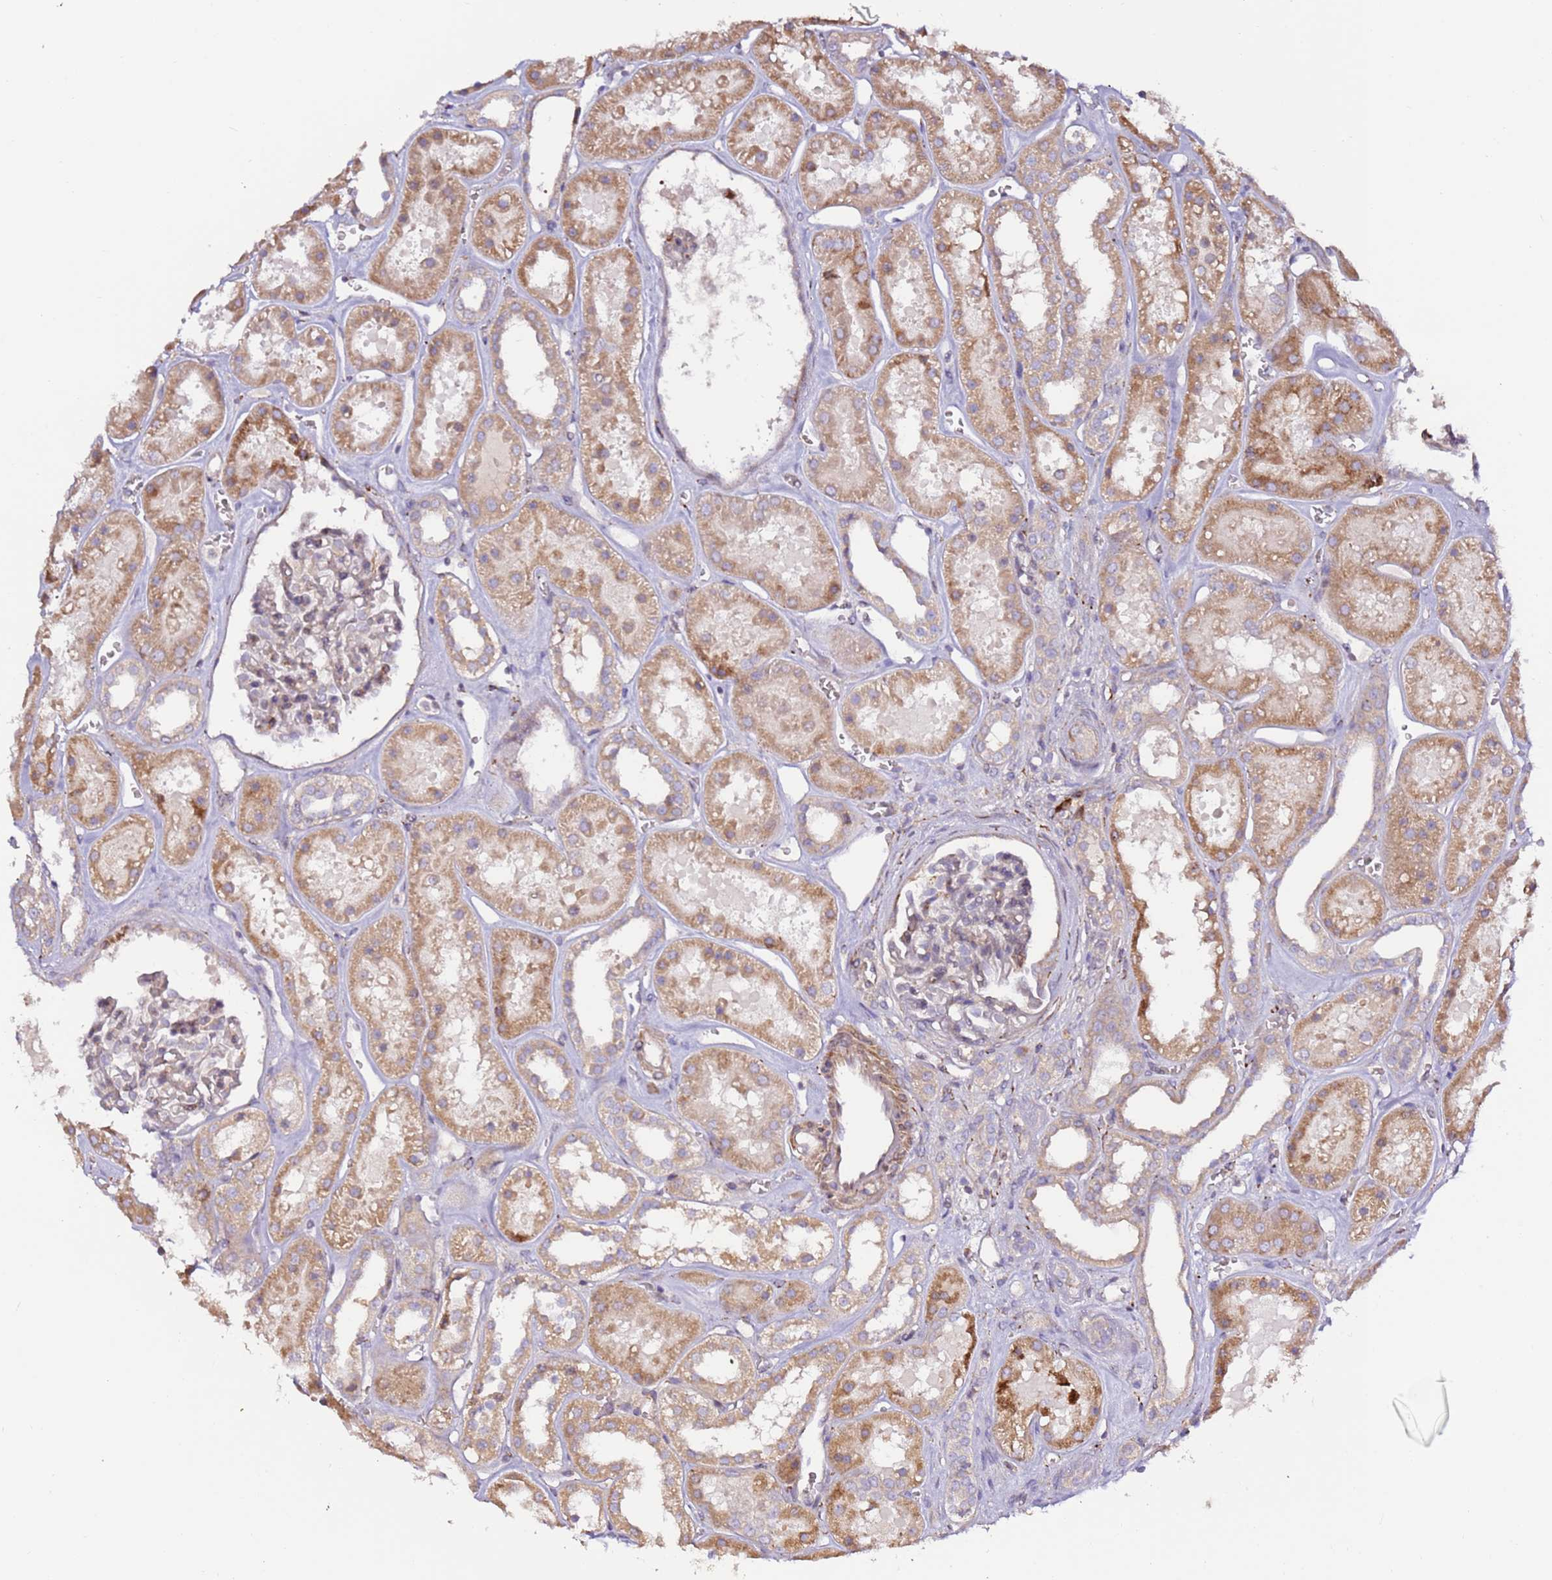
{"staining": {"intensity": "weak", "quantity": "25%-75%", "location": "cytoplasmic/membranous"}, "tissue": "kidney", "cell_type": "Cells in glomeruli", "image_type": "normal", "snomed": [{"axis": "morphology", "description": "Normal tissue, NOS"}, {"axis": "topography", "description": "Kidney"}], "caption": "There is low levels of weak cytoplasmic/membranous expression in cells in glomeruli of benign kidney, as demonstrated by immunohistochemical staining (brown color).", "gene": "HSD17B7", "patient": {"sex": "female", "age": 41}}